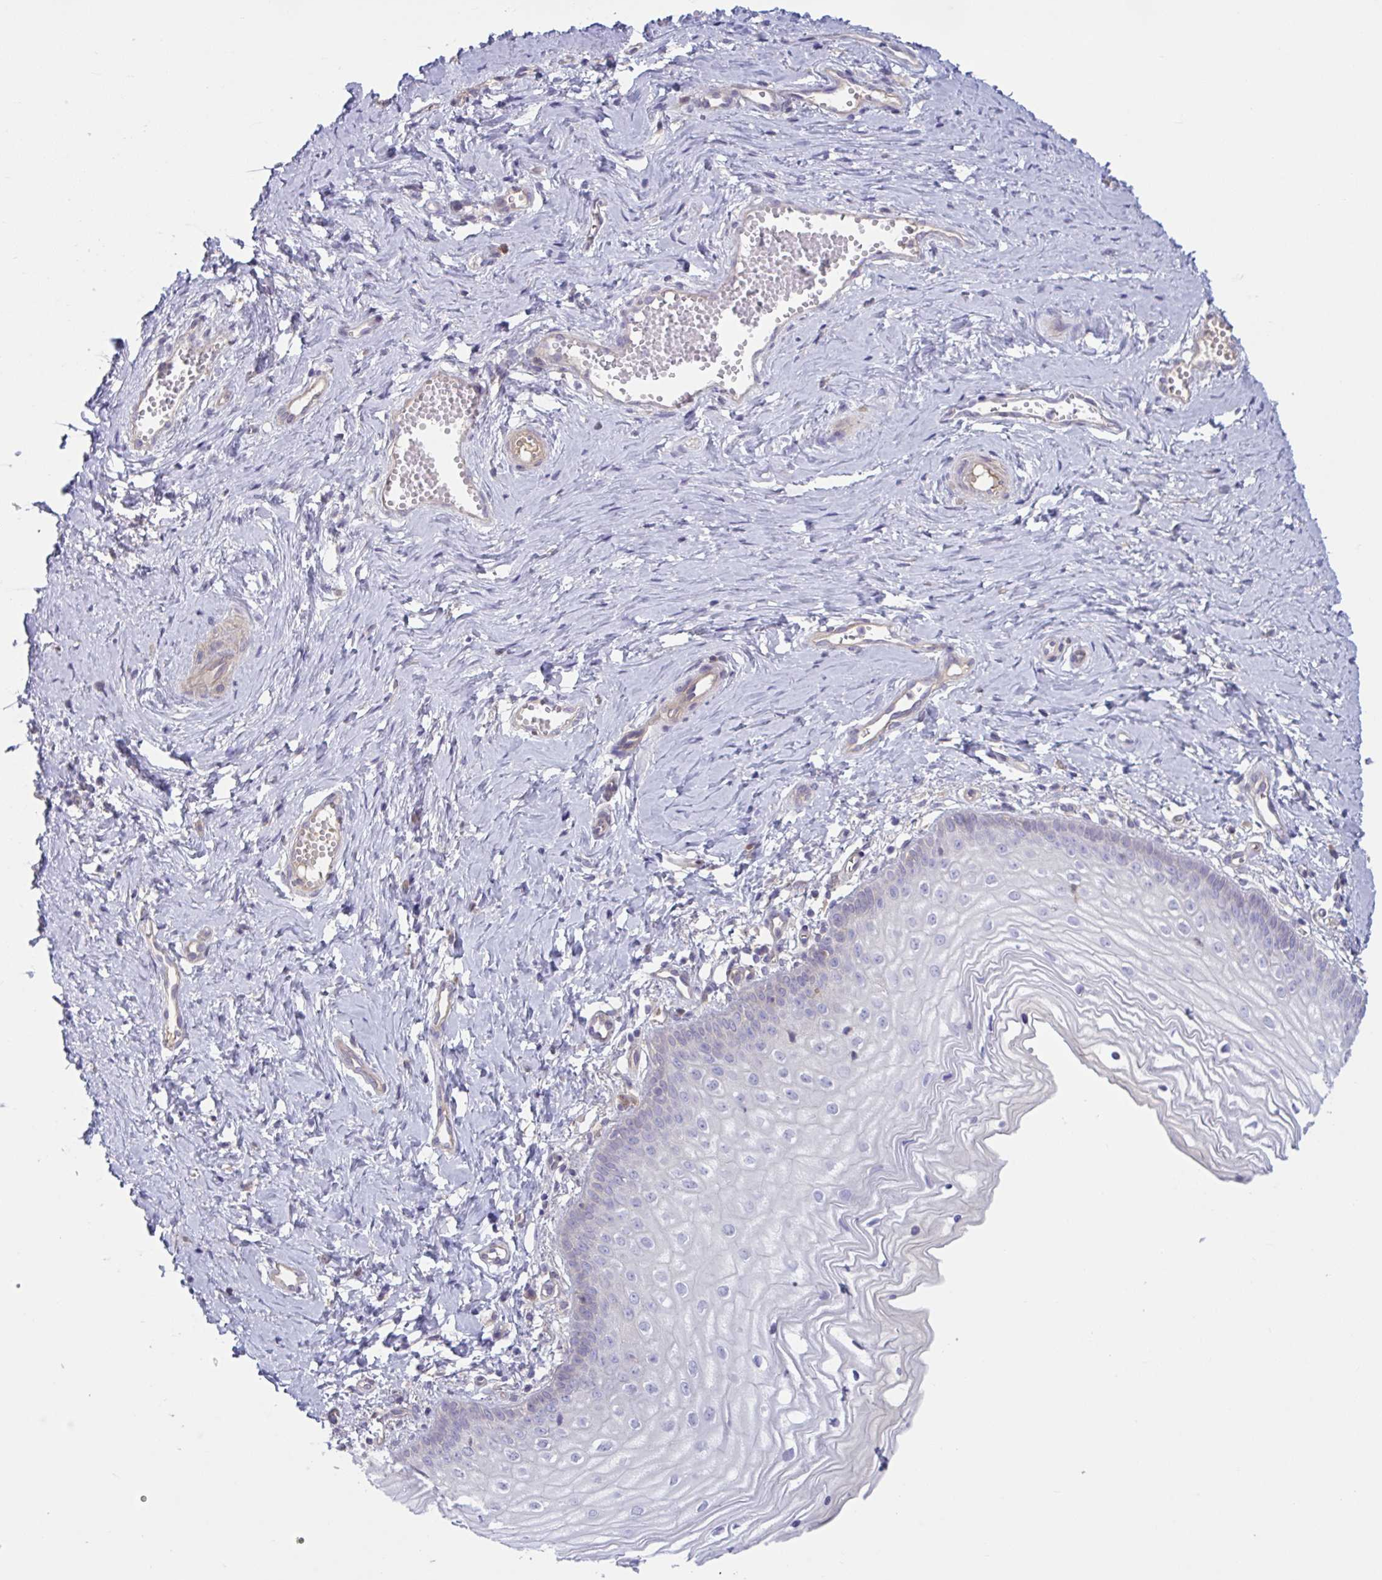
{"staining": {"intensity": "negative", "quantity": "none", "location": "none"}, "tissue": "vagina", "cell_type": "Squamous epithelial cells", "image_type": "normal", "snomed": [{"axis": "morphology", "description": "Normal tissue, NOS"}, {"axis": "topography", "description": "Vagina"}], "caption": "This is a image of immunohistochemistry staining of unremarkable vagina, which shows no expression in squamous epithelial cells.", "gene": "TTC7B", "patient": {"sex": "female", "age": 38}}